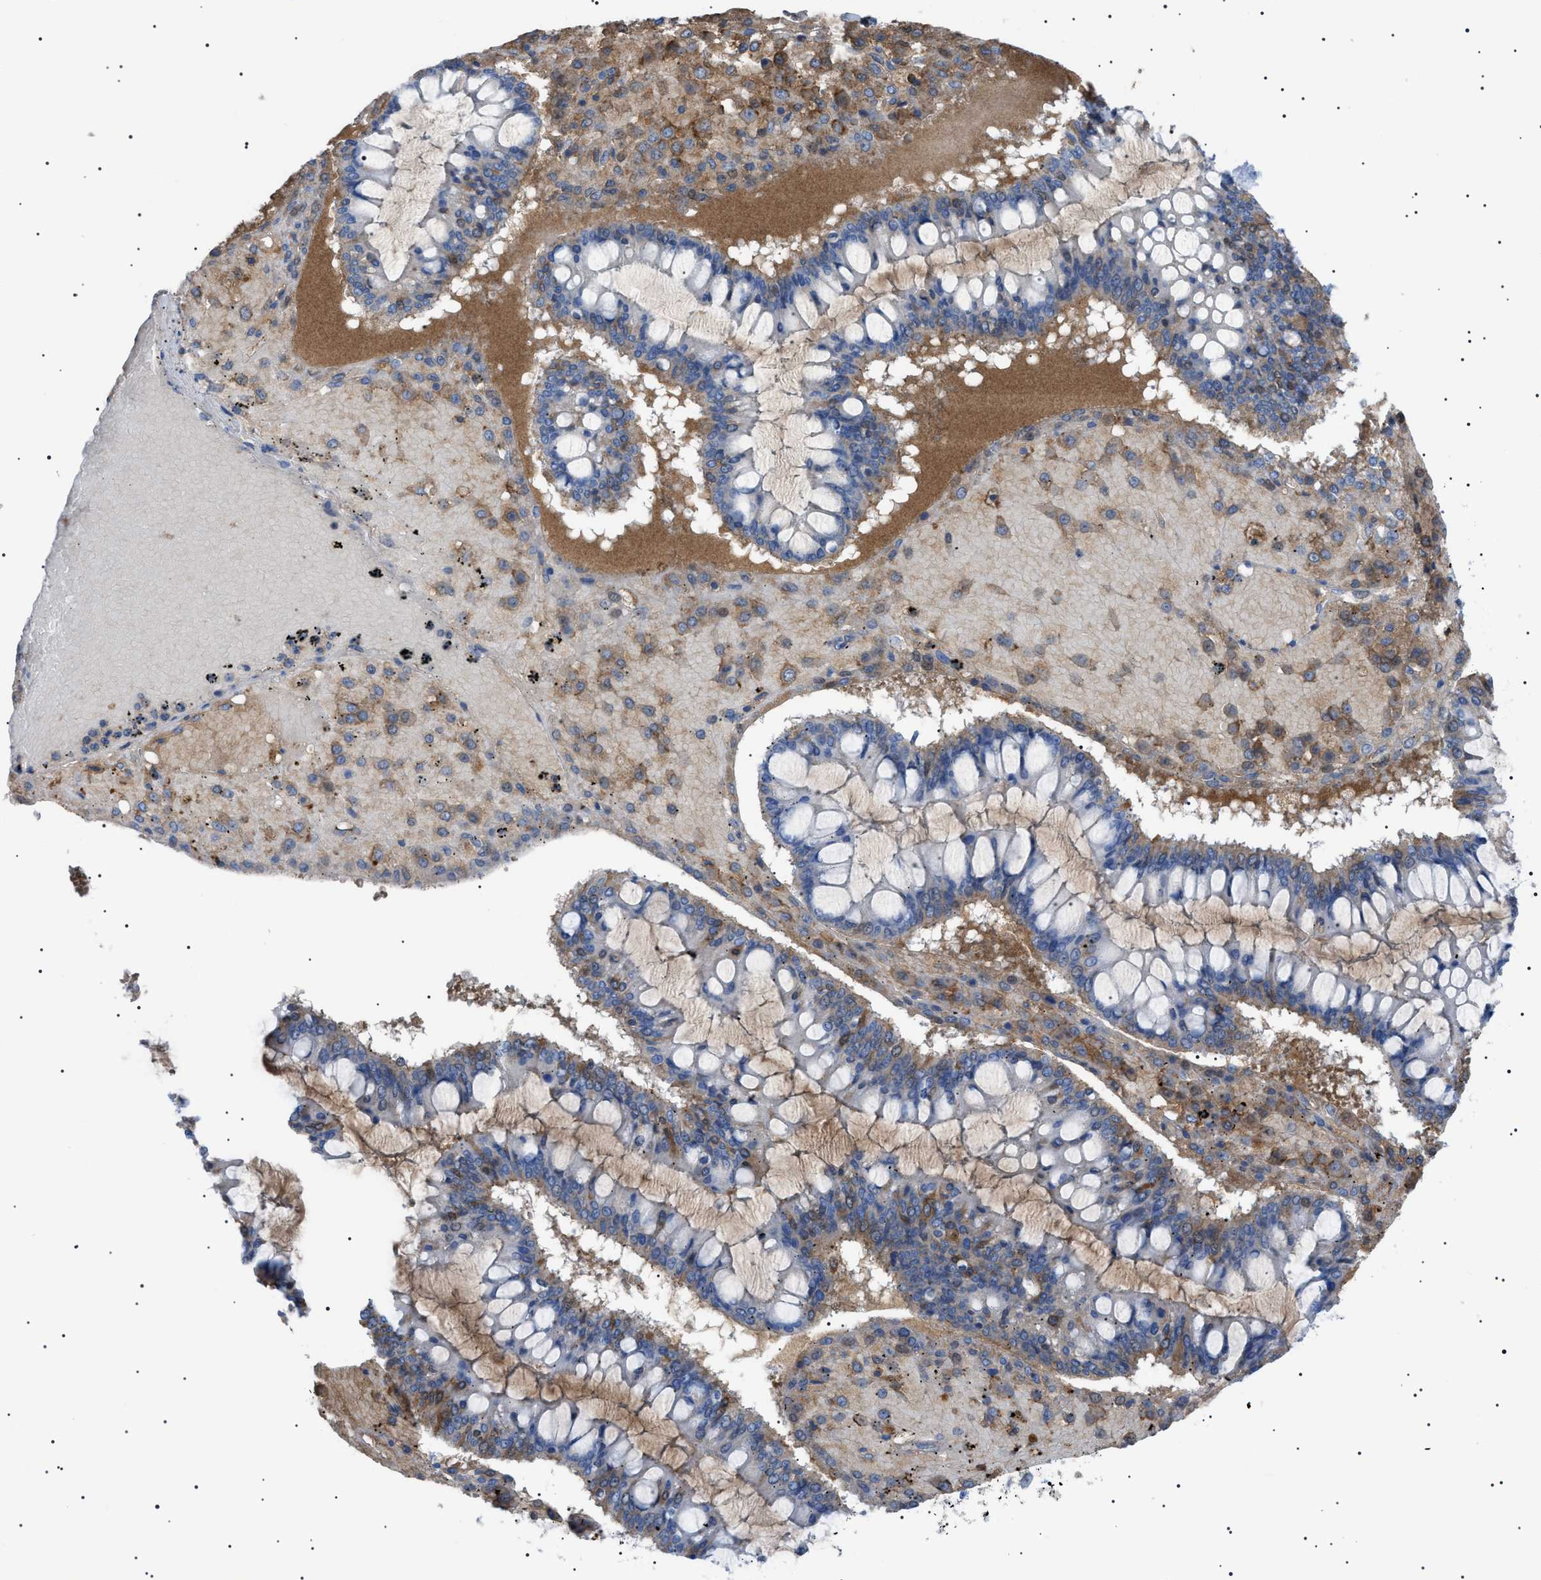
{"staining": {"intensity": "weak", "quantity": "25%-75%", "location": "cytoplasmic/membranous"}, "tissue": "ovarian cancer", "cell_type": "Tumor cells", "image_type": "cancer", "snomed": [{"axis": "morphology", "description": "Cystadenocarcinoma, mucinous, NOS"}, {"axis": "topography", "description": "Ovary"}], "caption": "This image shows immunohistochemistry (IHC) staining of mucinous cystadenocarcinoma (ovarian), with low weak cytoplasmic/membranous positivity in approximately 25%-75% of tumor cells.", "gene": "LPA", "patient": {"sex": "female", "age": 73}}